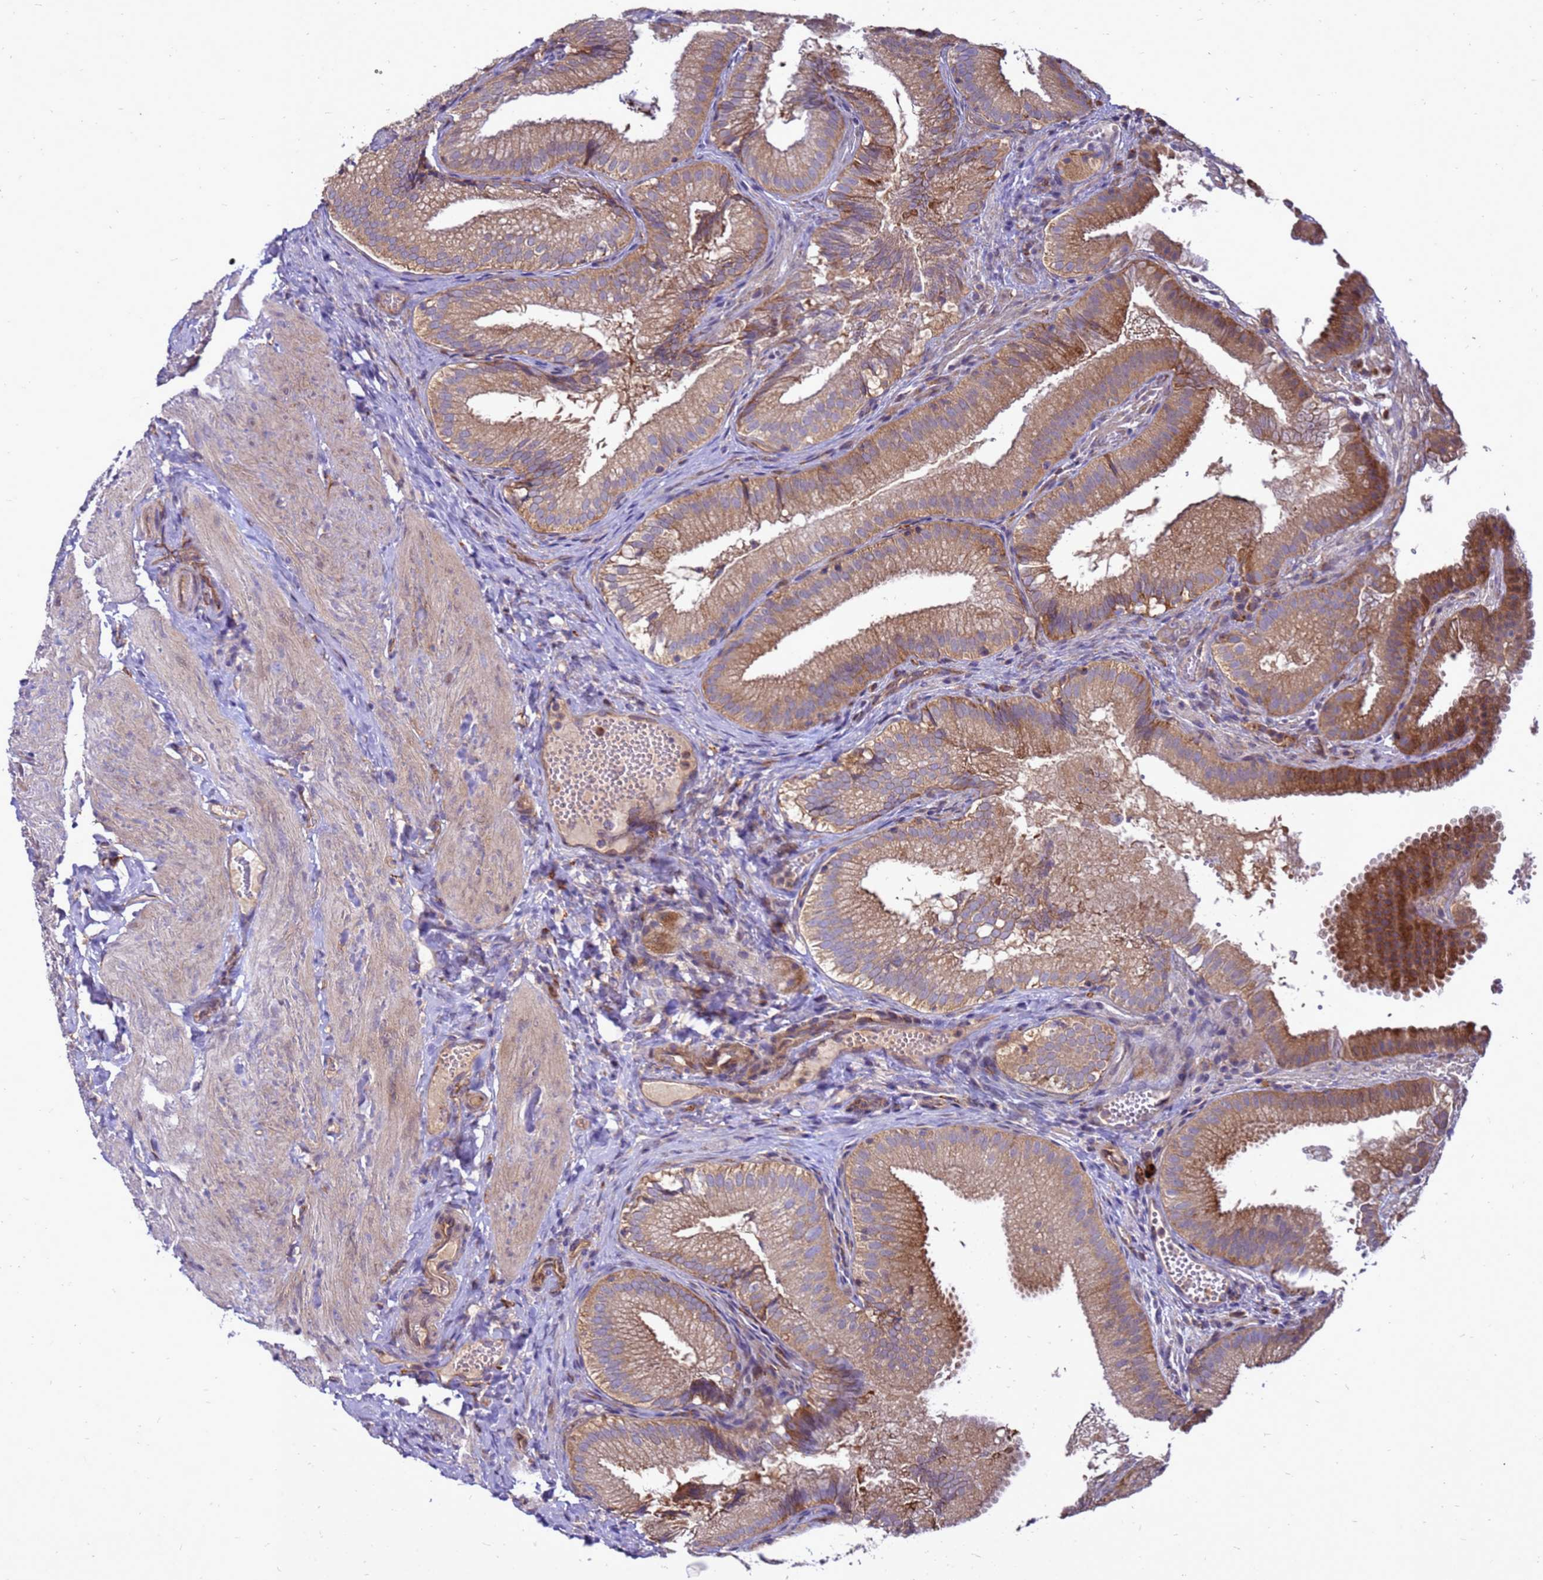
{"staining": {"intensity": "moderate", "quantity": ">75%", "location": "cytoplasmic/membranous"}, "tissue": "gallbladder", "cell_type": "Glandular cells", "image_type": "normal", "snomed": [{"axis": "morphology", "description": "Normal tissue, NOS"}, {"axis": "topography", "description": "Gallbladder"}], "caption": "DAB immunohistochemical staining of benign gallbladder shows moderate cytoplasmic/membranous protein staining in approximately >75% of glandular cells.", "gene": "RNF215", "patient": {"sex": "female", "age": 30}}